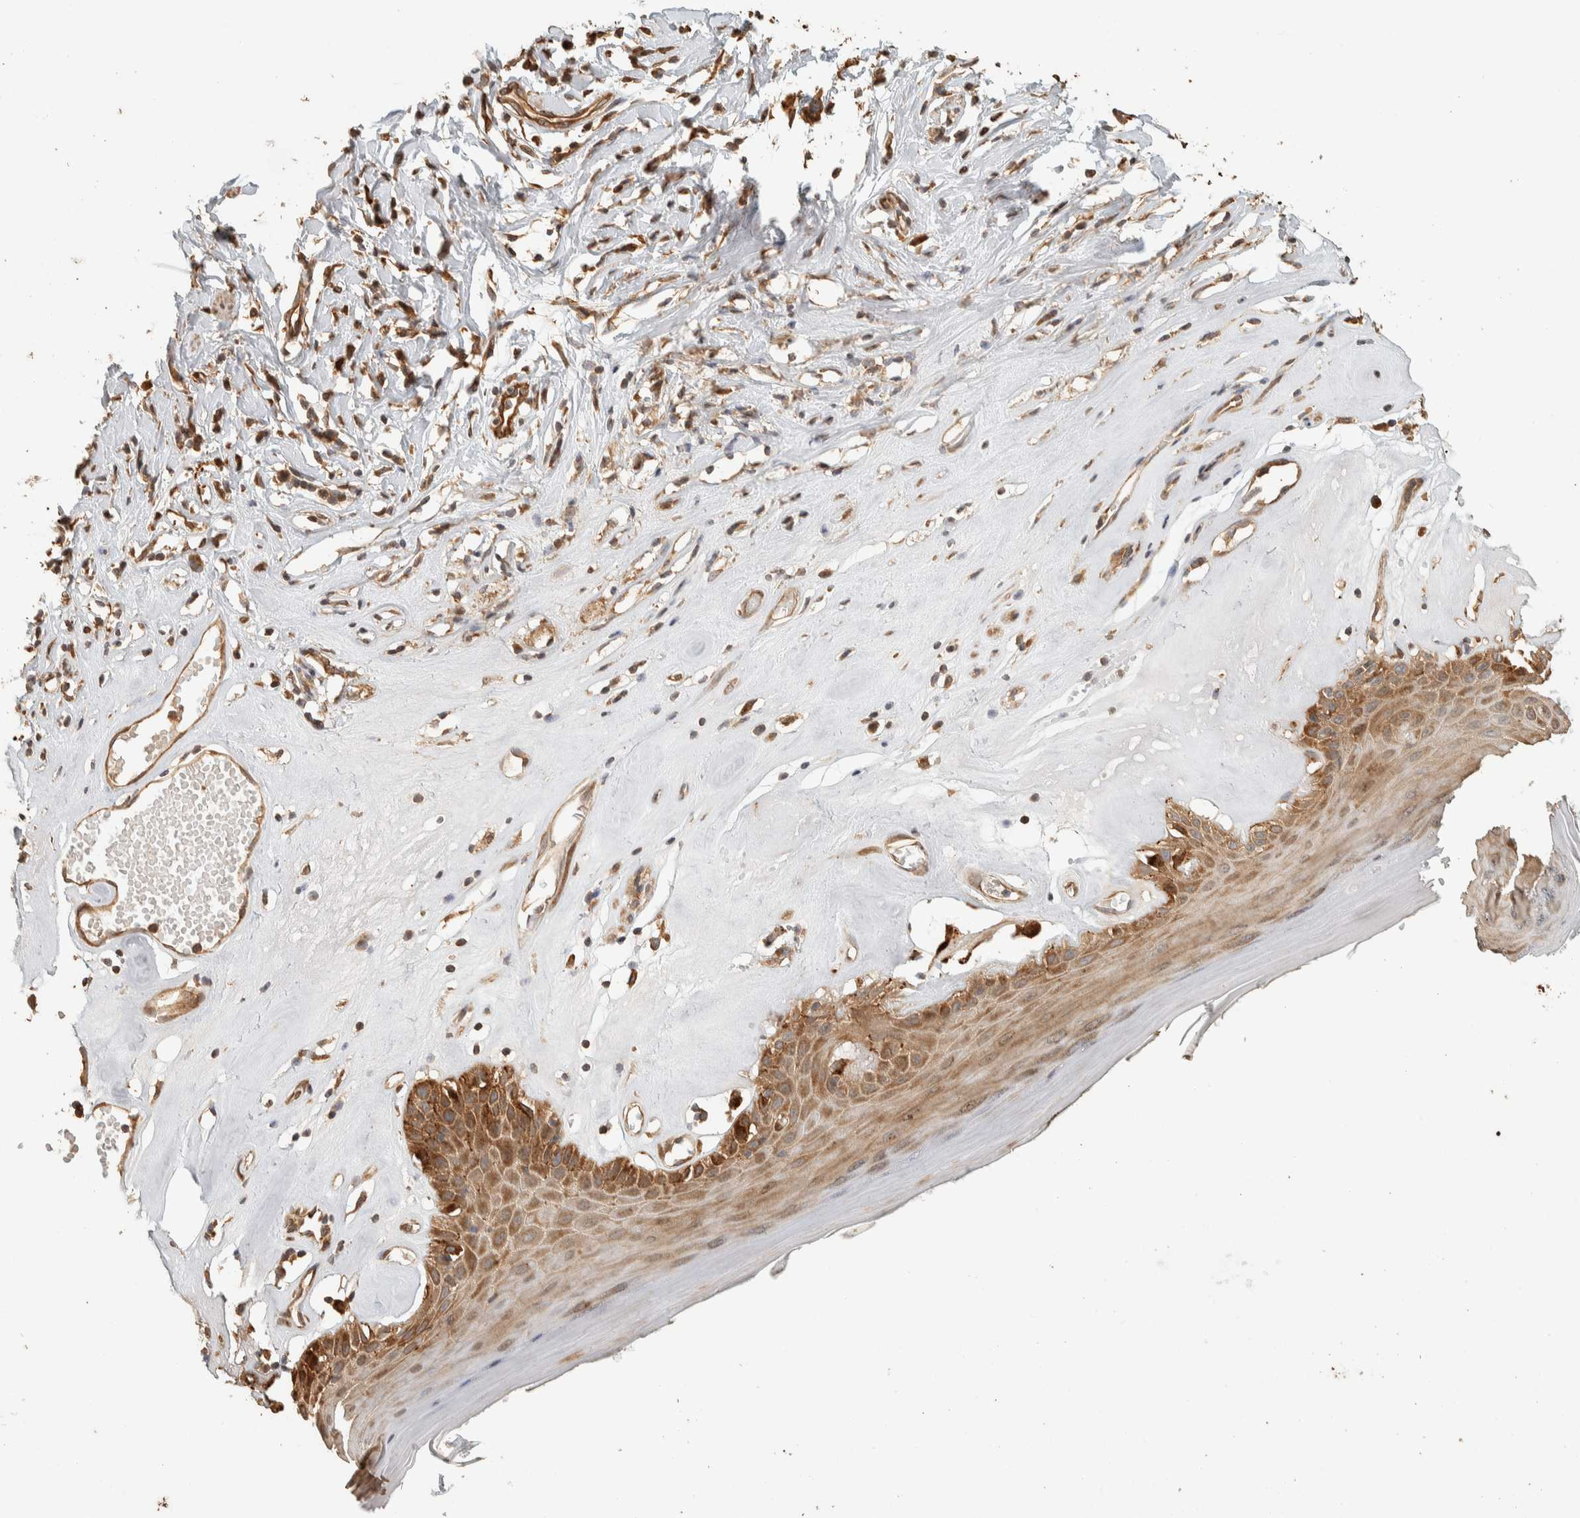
{"staining": {"intensity": "moderate", "quantity": ">75%", "location": "cytoplasmic/membranous"}, "tissue": "skin", "cell_type": "Epidermal cells", "image_type": "normal", "snomed": [{"axis": "morphology", "description": "Normal tissue, NOS"}, {"axis": "morphology", "description": "Inflammation, NOS"}, {"axis": "topography", "description": "Vulva"}], "caption": "Benign skin shows moderate cytoplasmic/membranous staining in about >75% of epidermal cells, visualized by immunohistochemistry. (DAB IHC, brown staining for protein, blue staining for nuclei).", "gene": "EXOC7", "patient": {"sex": "female", "age": 84}}